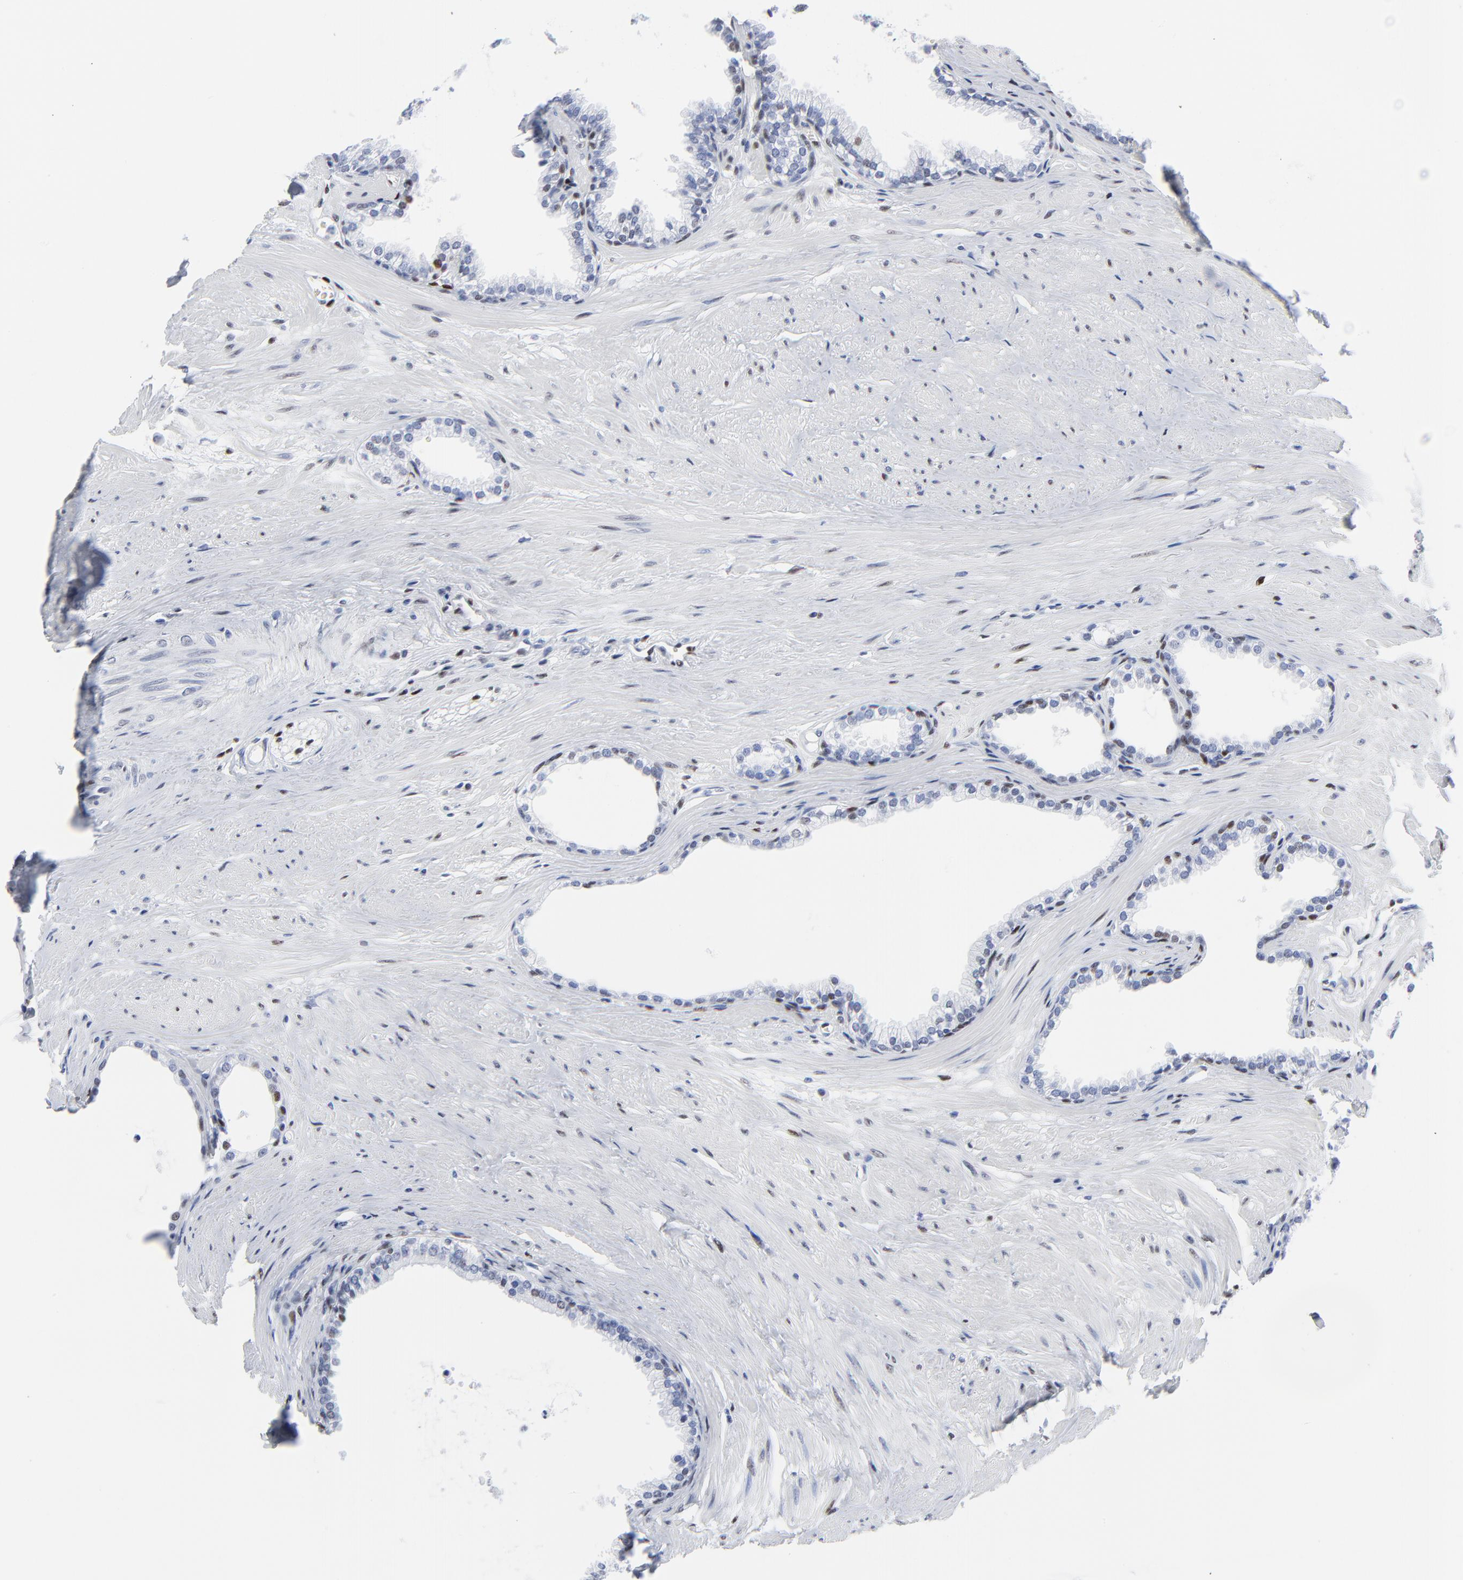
{"staining": {"intensity": "moderate", "quantity": "<25%", "location": "nuclear"}, "tissue": "prostate", "cell_type": "Glandular cells", "image_type": "normal", "snomed": [{"axis": "morphology", "description": "Normal tissue, NOS"}, {"axis": "topography", "description": "Prostate"}], "caption": "This is an image of IHC staining of unremarkable prostate, which shows moderate expression in the nuclear of glandular cells.", "gene": "JUN", "patient": {"sex": "male", "age": 64}}